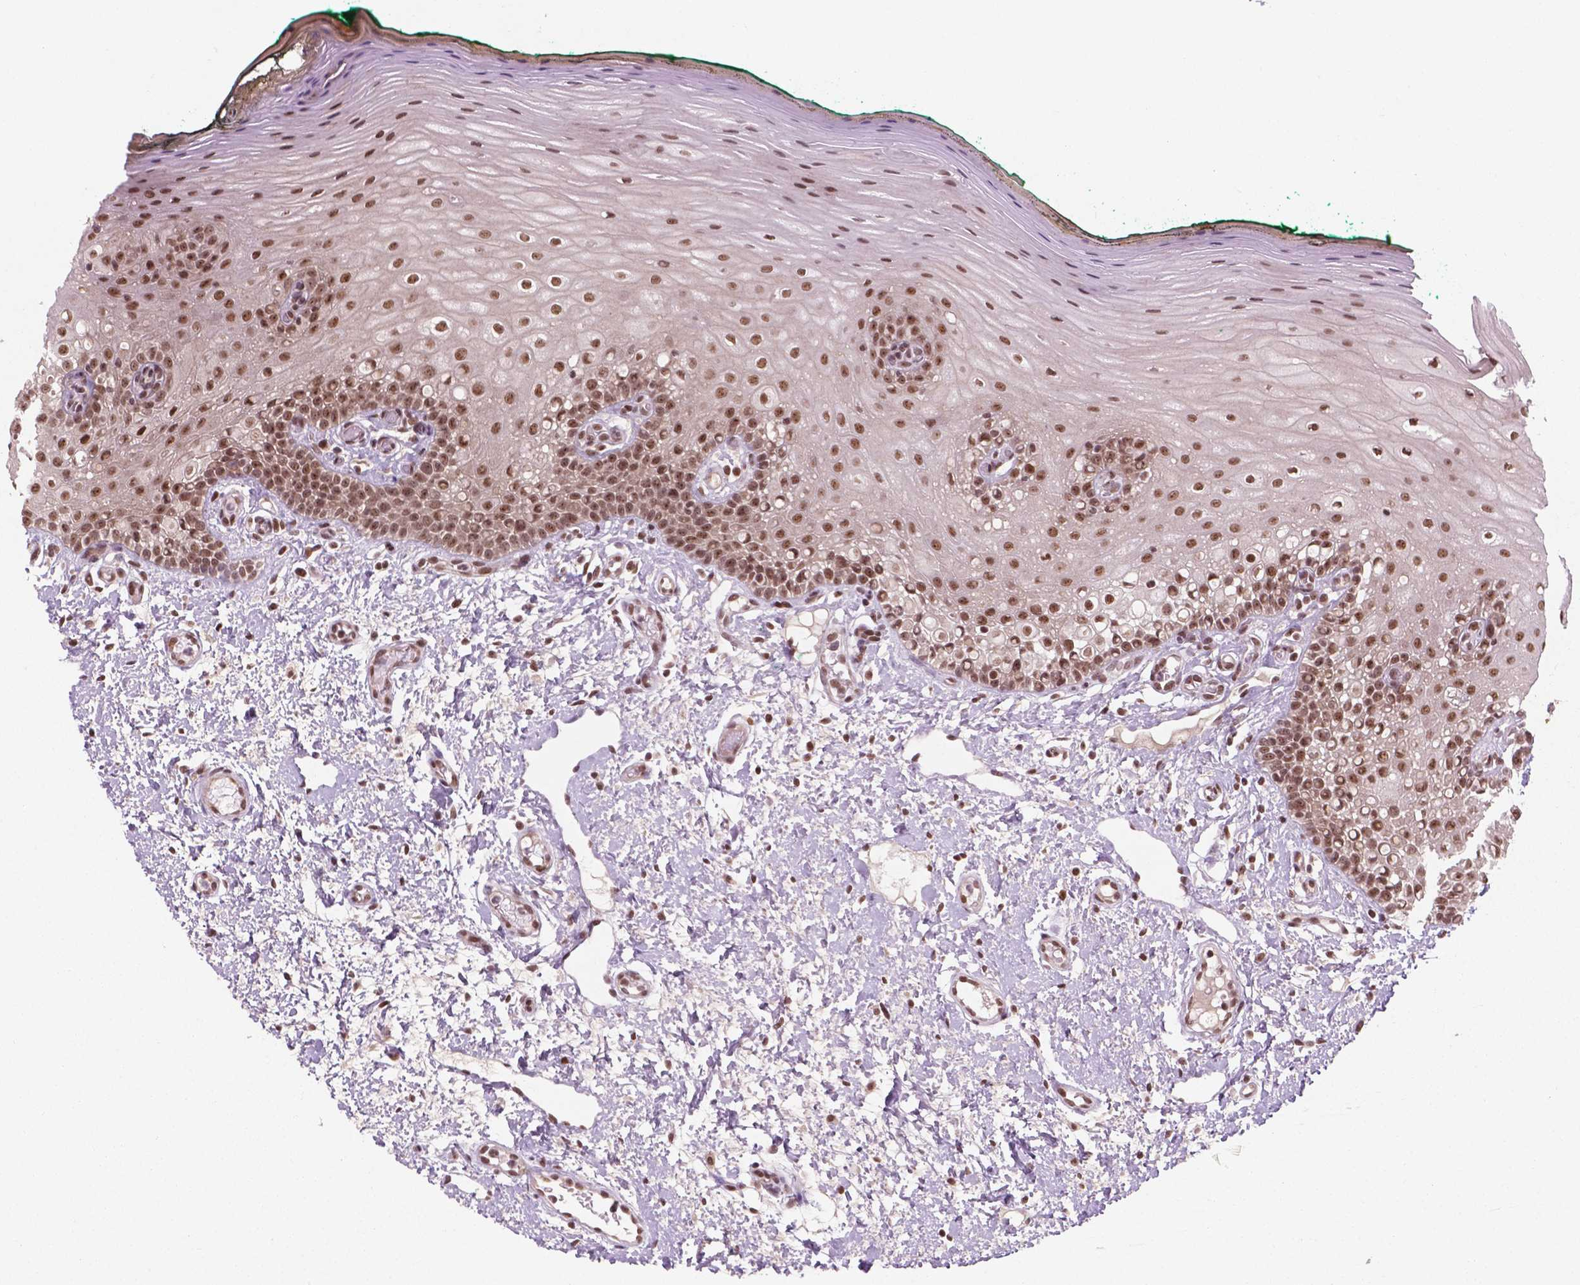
{"staining": {"intensity": "moderate", "quantity": ">75%", "location": "nuclear"}, "tissue": "oral mucosa", "cell_type": "Squamous epithelial cells", "image_type": "normal", "snomed": [{"axis": "morphology", "description": "Normal tissue, NOS"}, {"axis": "topography", "description": "Oral tissue"}], "caption": "Moderate nuclear staining for a protein is appreciated in approximately >75% of squamous epithelial cells of normal oral mucosa using immunohistochemistry.", "gene": "POLR2E", "patient": {"sex": "female", "age": 83}}